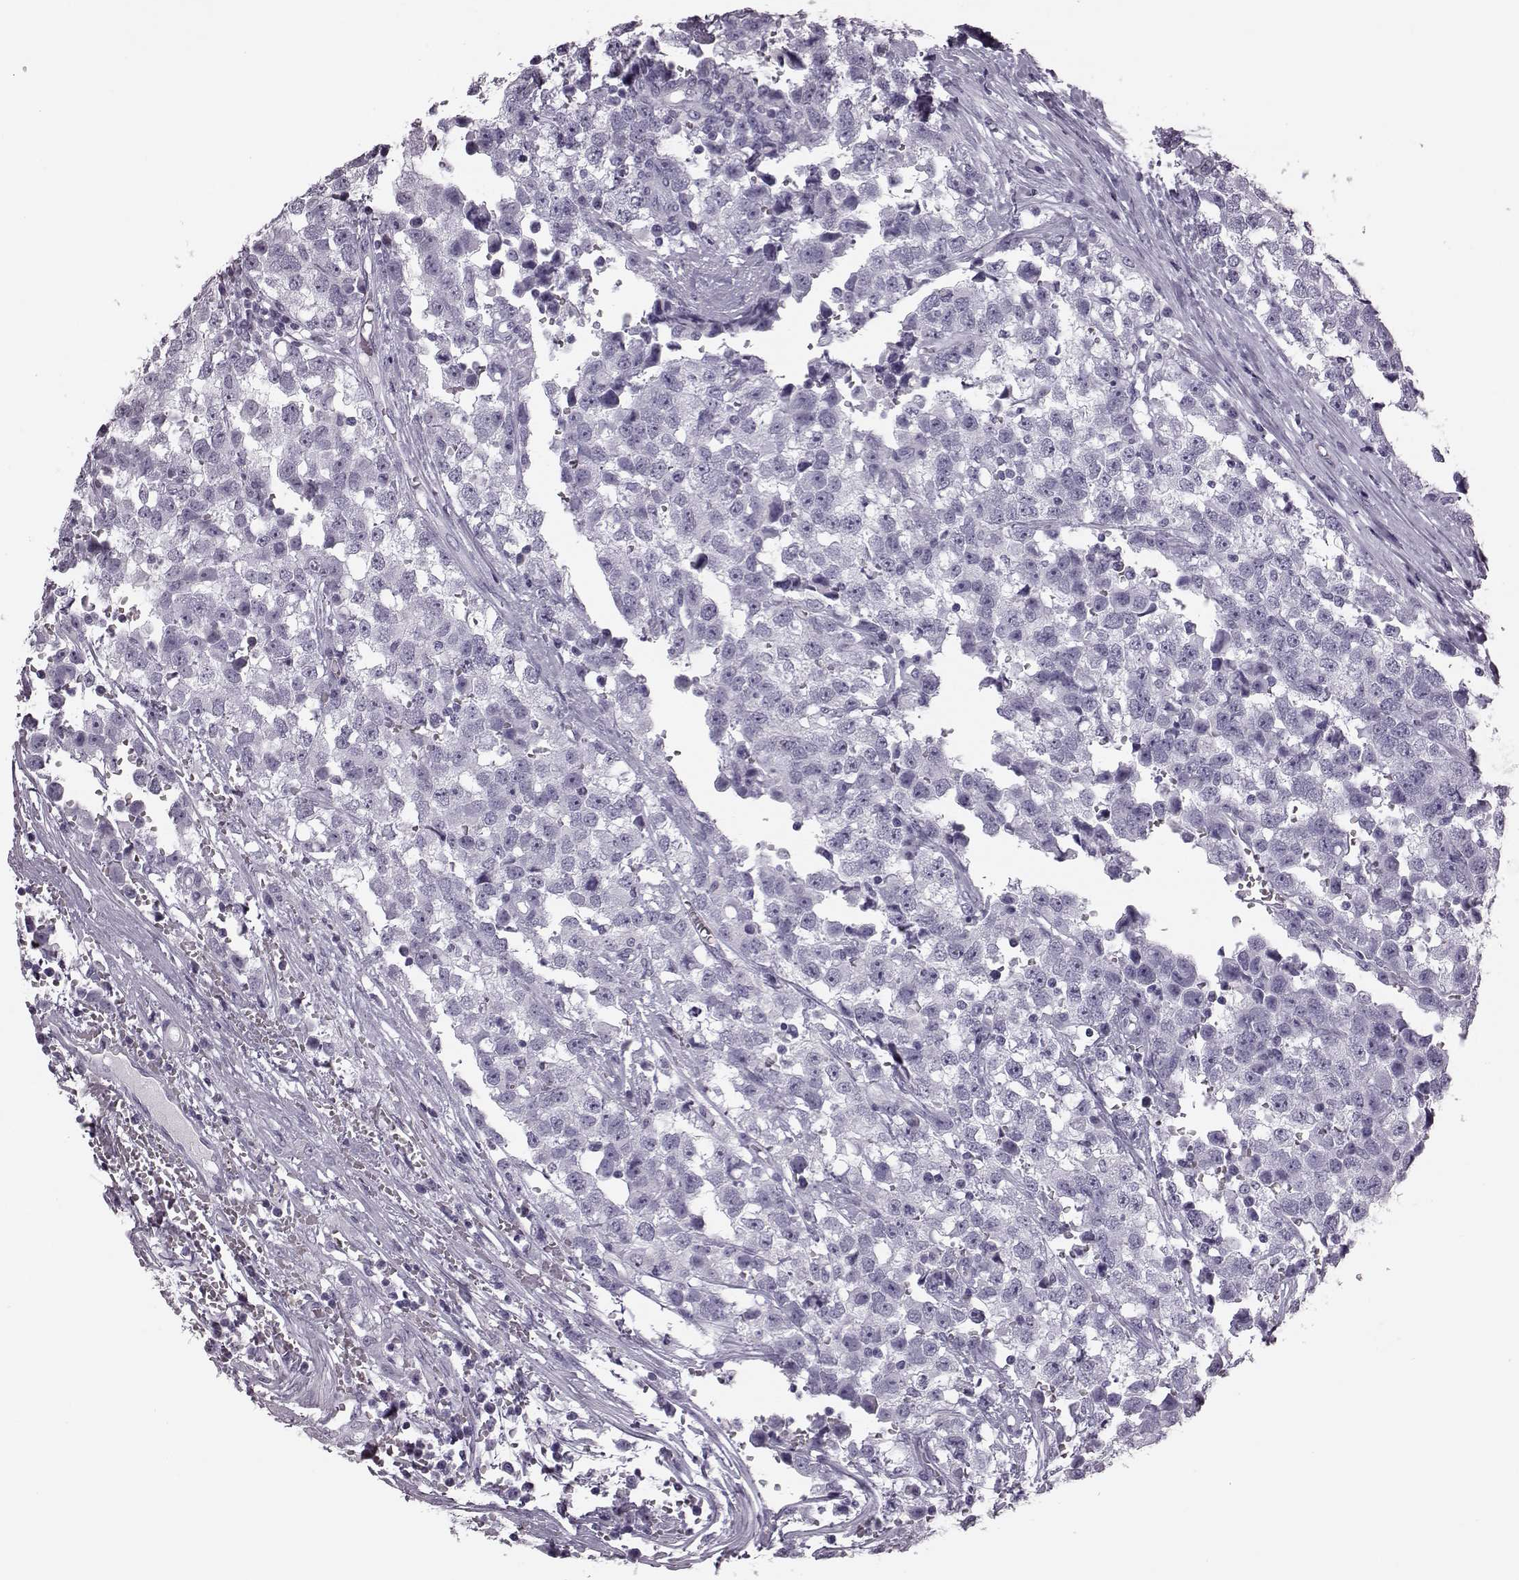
{"staining": {"intensity": "negative", "quantity": "none", "location": "none"}, "tissue": "testis cancer", "cell_type": "Tumor cells", "image_type": "cancer", "snomed": [{"axis": "morphology", "description": "Seminoma, NOS"}, {"axis": "topography", "description": "Testis"}], "caption": "Protein analysis of seminoma (testis) exhibits no significant positivity in tumor cells. (DAB (3,3'-diaminobenzidine) immunohistochemistry (IHC) with hematoxylin counter stain).", "gene": "JSRP1", "patient": {"sex": "male", "age": 34}}